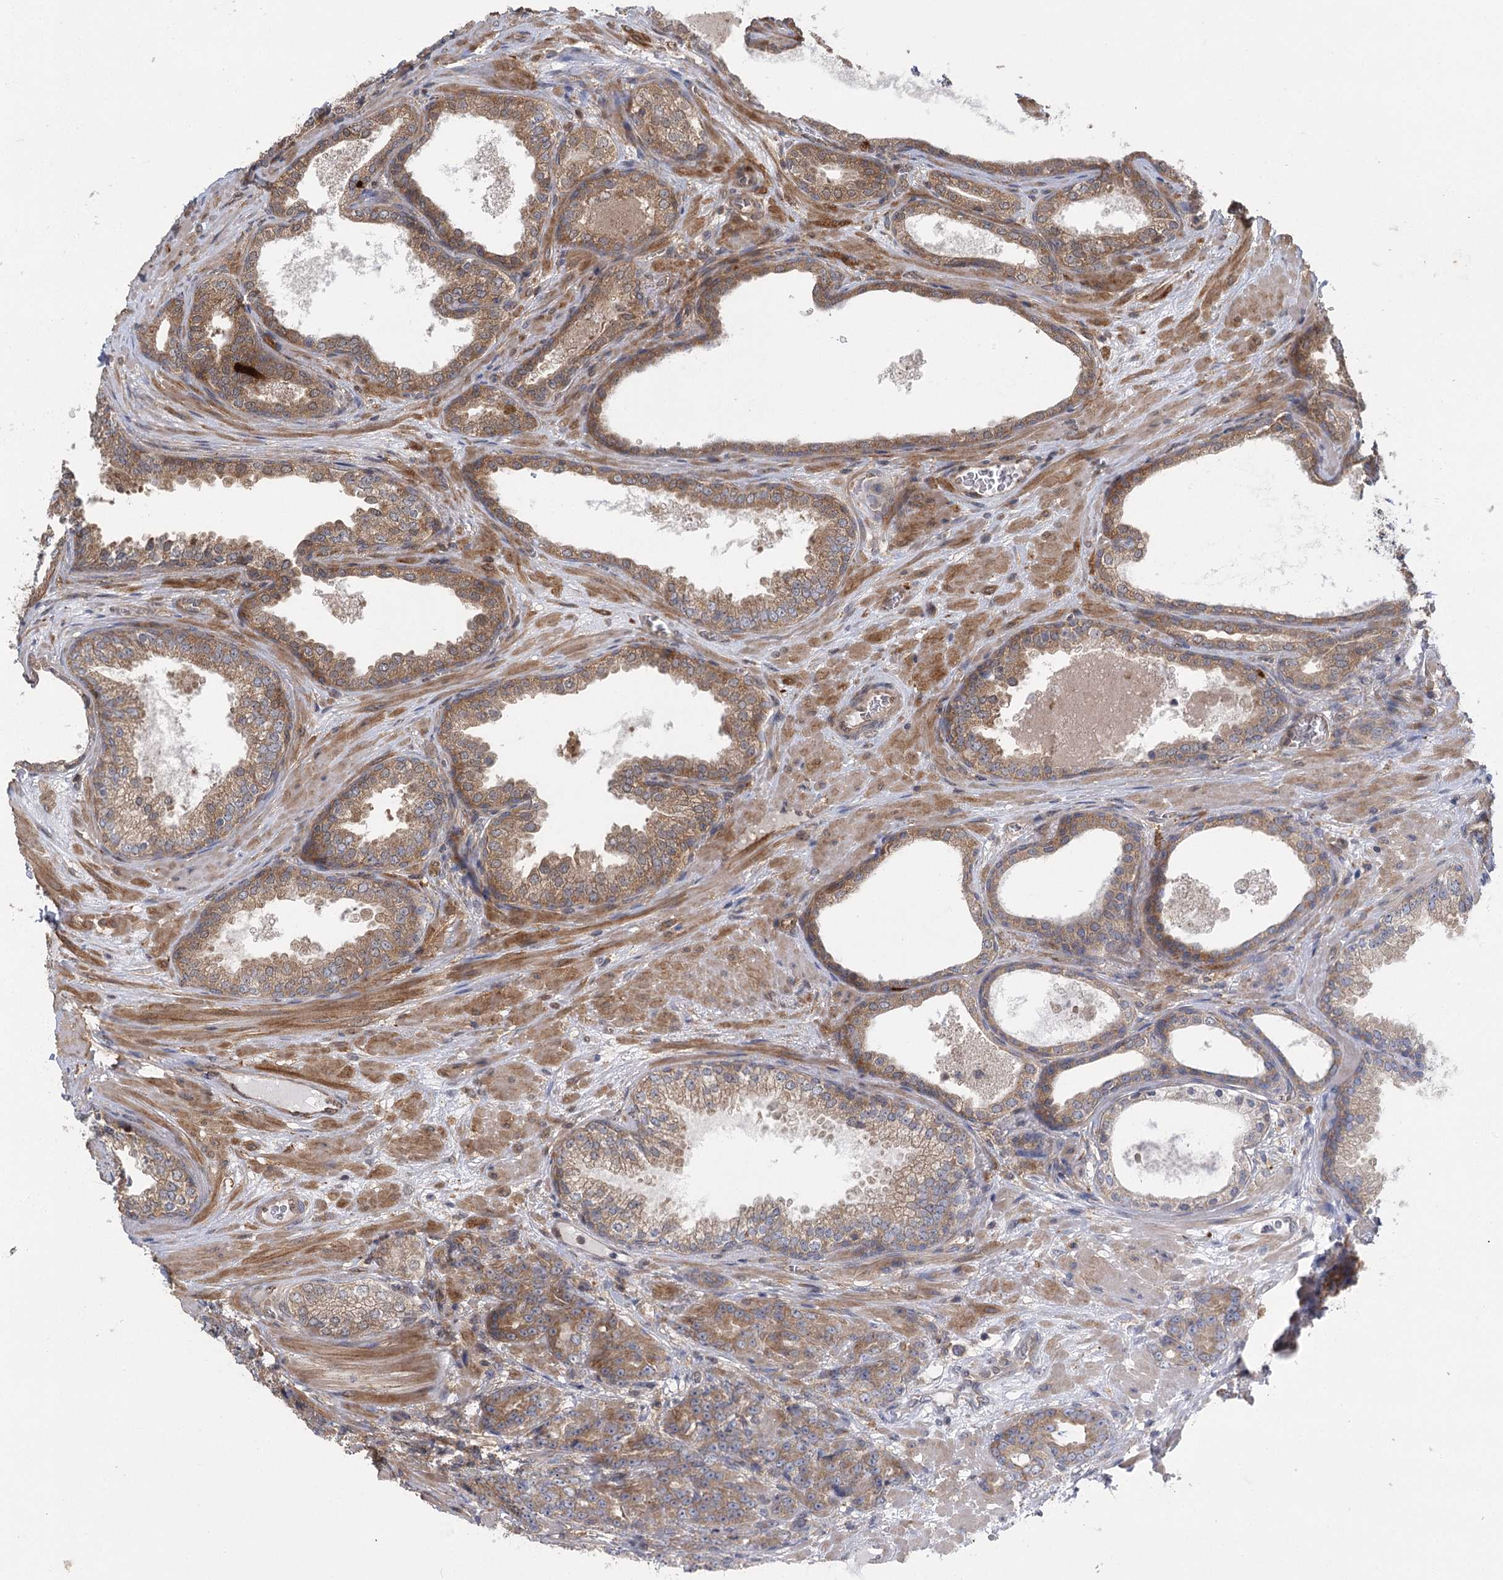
{"staining": {"intensity": "moderate", "quantity": ">75%", "location": "cytoplasmic/membranous"}, "tissue": "prostate cancer", "cell_type": "Tumor cells", "image_type": "cancer", "snomed": [{"axis": "morphology", "description": "Adenocarcinoma, High grade"}, {"axis": "topography", "description": "Prostate"}], "caption": "Immunohistochemical staining of prostate cancer (adenocarcinoma (high-grade)) shows medium levels of moderate cytoplasmic/membranous positivity in approximately >75% of tumor cells.", "gene": "C12orf4", "patient": {"sex": "male", "age": 59}}